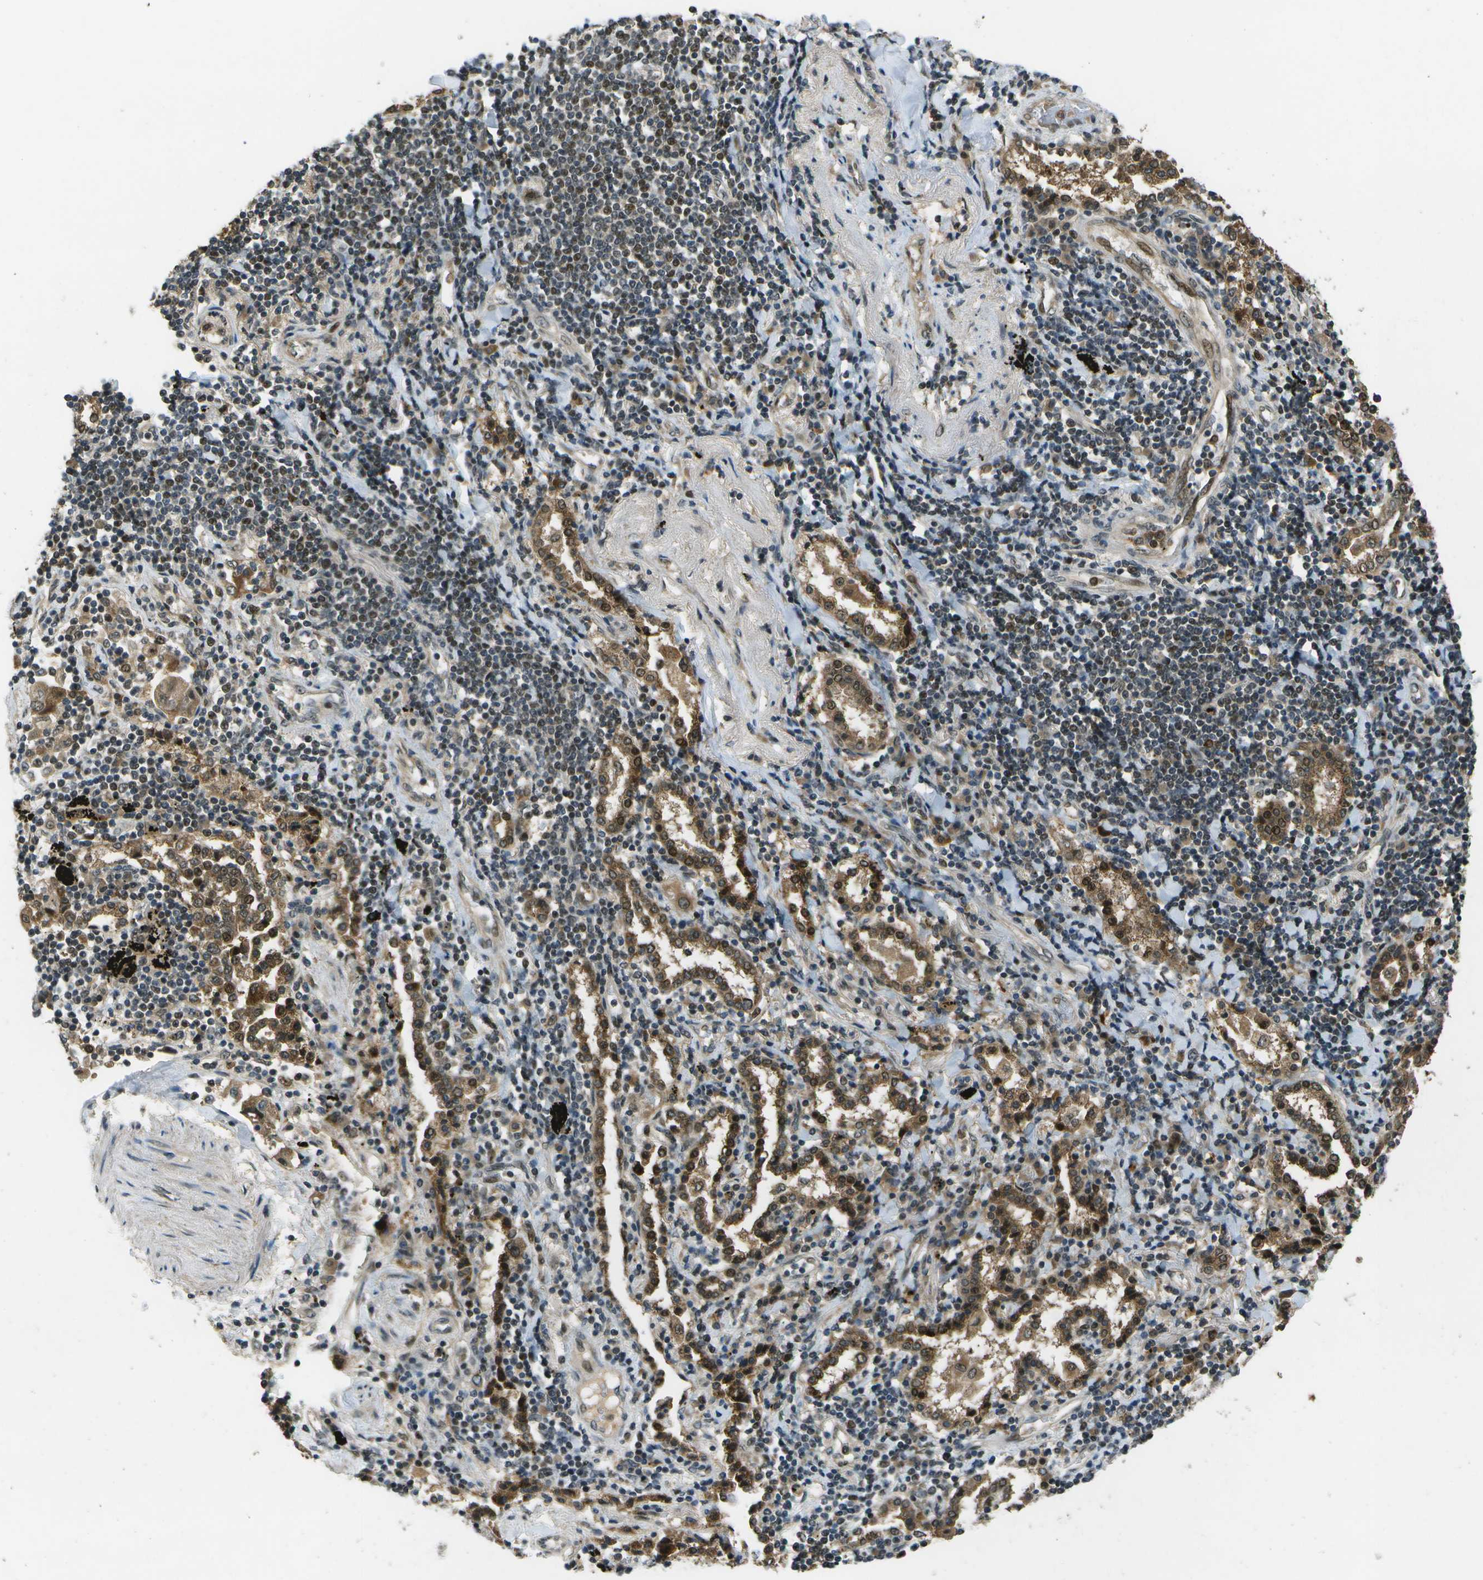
{"staining": {"intensity": "moderate", "quantity": ">75%", "location": "cytoplasmic/membranous,nuclear"}, "tissue": "lung cancer", "cell_type": "Tumor cells", "image_type": "cancer", "snomed": [{"axis": "morphology", "description": "Adenocarcinoma, NOS"}, {"axis": "topography", "description": "Lung"}], "caption": "Moderate cytoplasmic/membranous and nuclear positivity is identified in approximately >75% of tumor cells in lung adenocarcinoma. (Stains: DAB (3,3'-diaminobenzidine) in brown, nuclei in blue, Microscopy: brightfield microscopy at high magnification).", "gene": "GANC", "patient": {"sex": "female", "age": 65}}